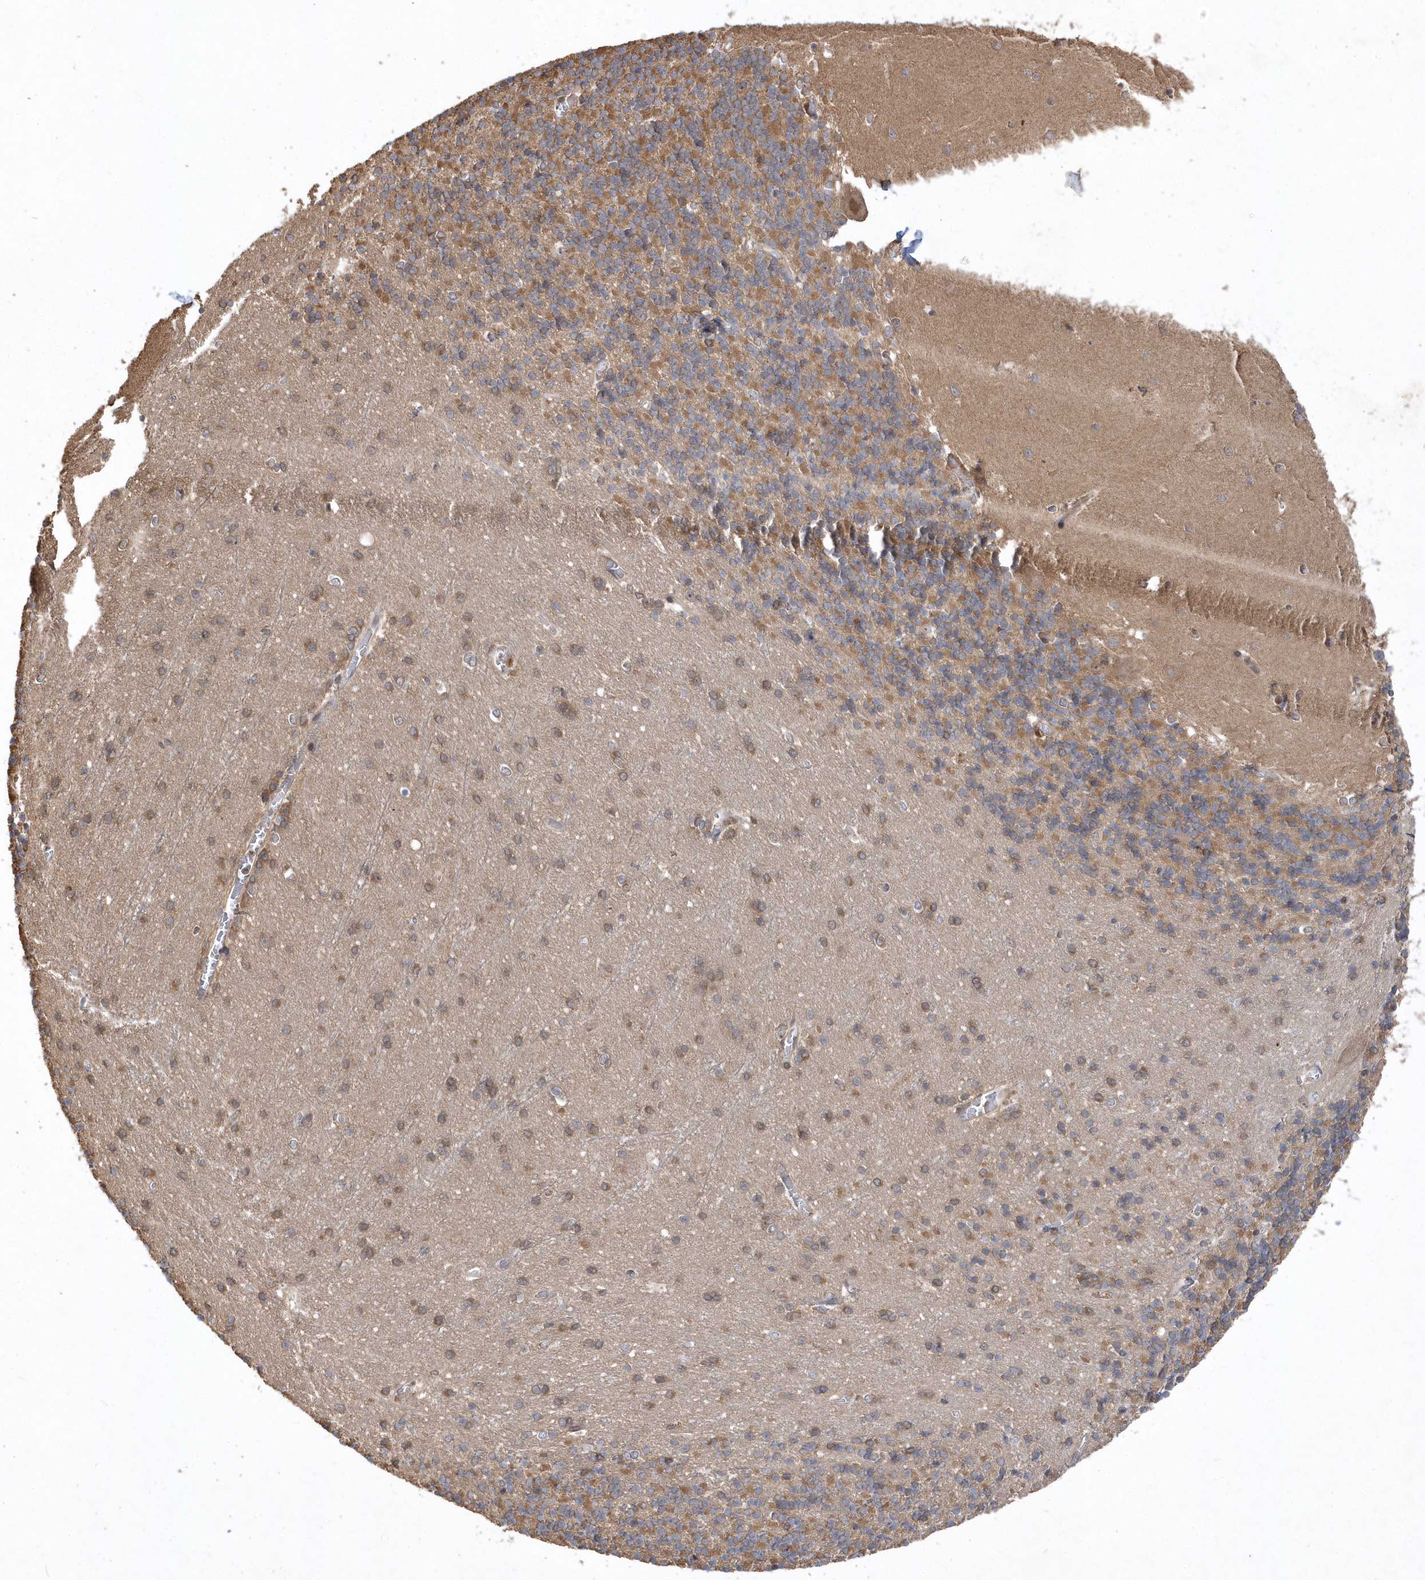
{"staining": {"intensity": "moderate", "quantity": ">75%", "location": "cytoplasmic/membranous"}, "tissue": "cerebellum", "cell_type": "Cells in granular layer", "image_type": "normal", "snomed": [{"axis": "morphology", "description": "Normal tissue, NOS"}, {"axis": "topography", "description": "Cerebellum"}], "caption": "Brown immunohistochemical staining in normal cerebellum exhibits moderate cytoplasmic/membranous positivity in about >75% of cells in granular layer. The staining was performed using DAB (3,3'-diaminobenzidine) to visualize the protein expression in brown, while the nuclei were stained in blue with hematoxylin (Magnification: 20x).", "gene": "GFM2", "patient": {"sex": "male", "age": 37}}